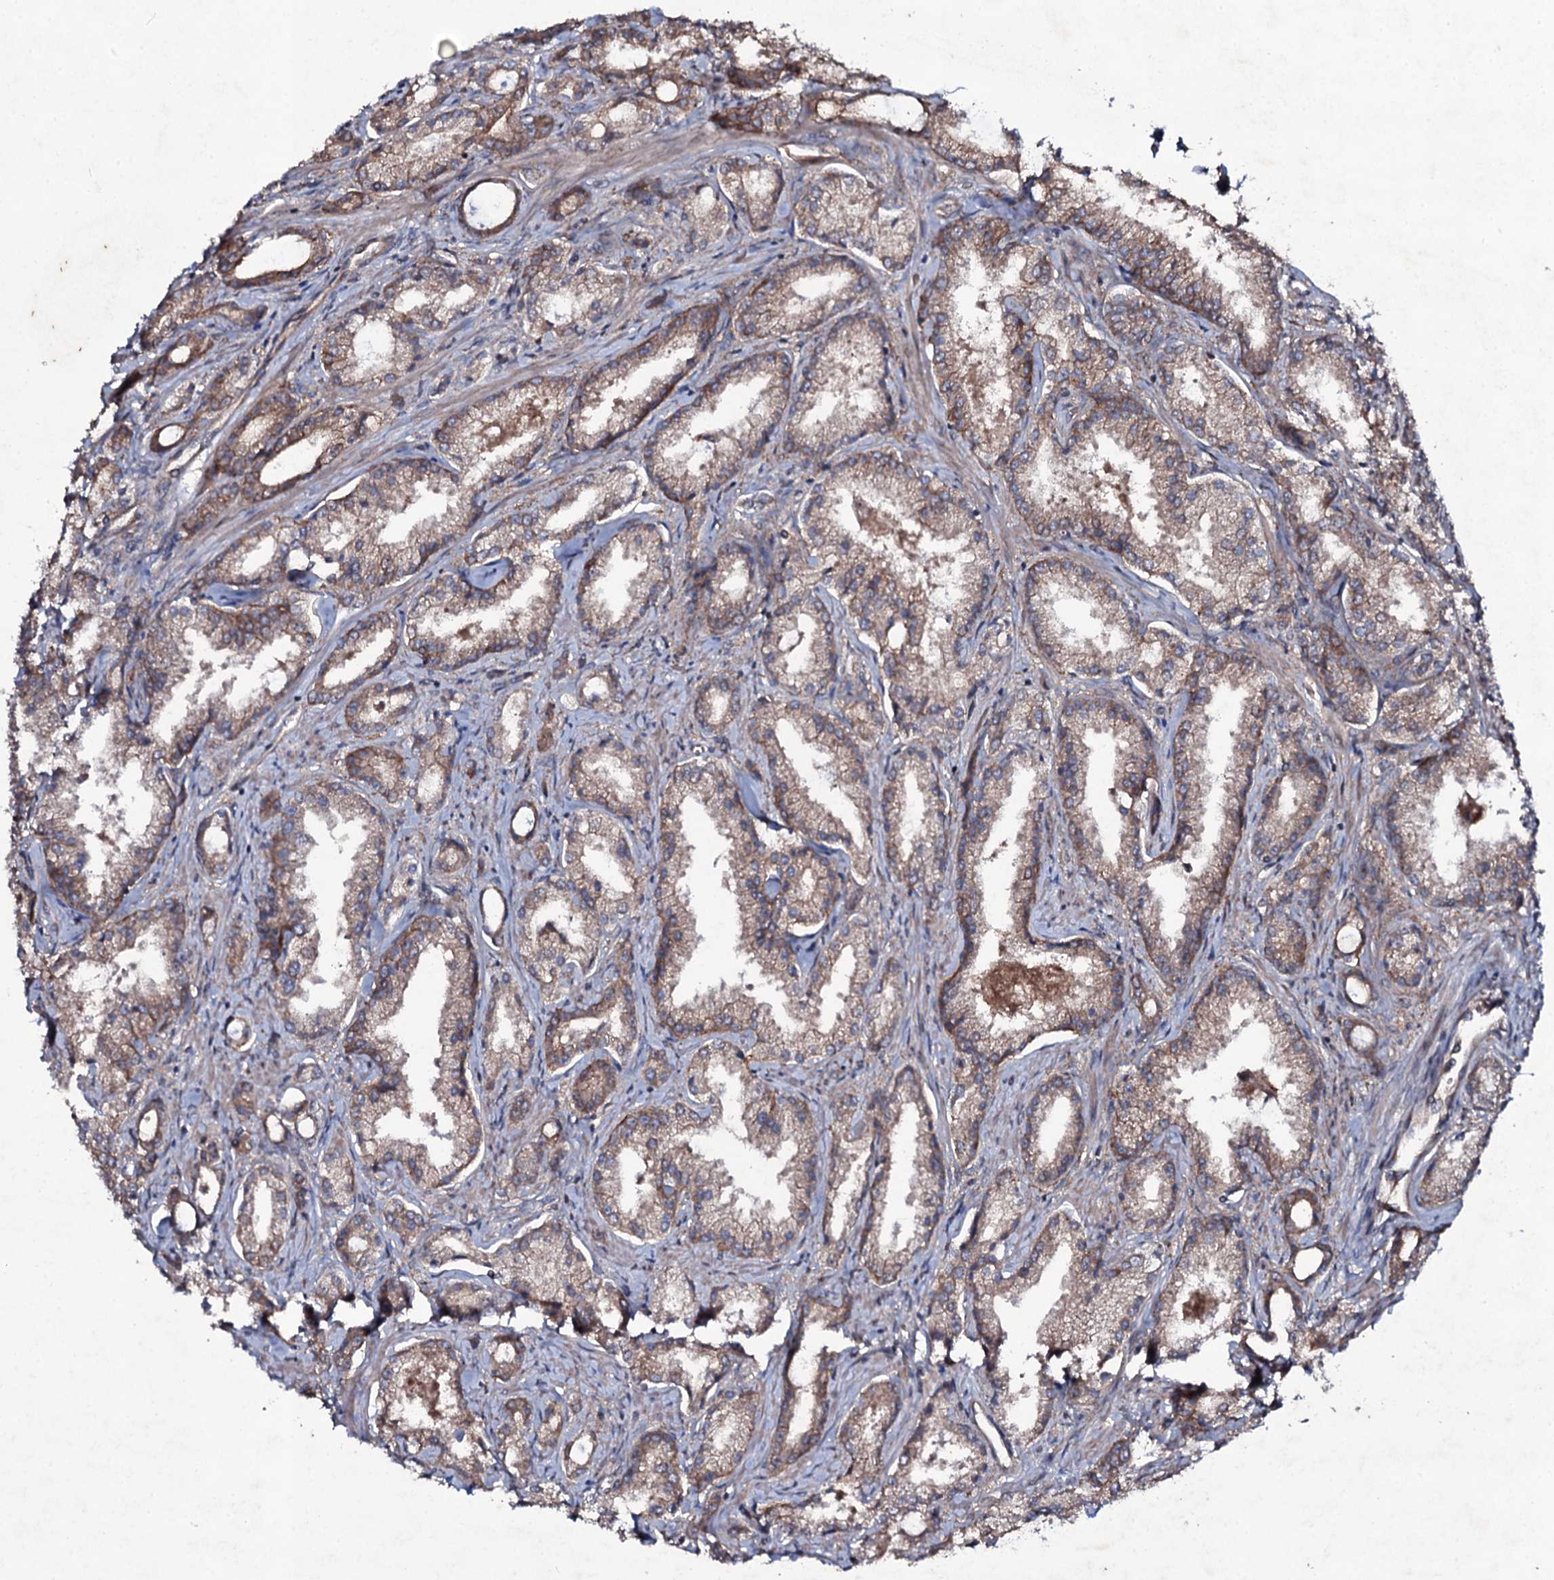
{"staining": {"intensity": "moderate", "quantity": ">75%", "location": "cytoplasmic/membranous"}, "tissue": "prostate cancer", "cell_type": "Tumor cells", "image_type": "cancer", "snomed": [{"axis": "morphology", "description": "Adenocarcinoma, Low grade"}, {"axis": "topography", "description": "Prostate"}], "caption": "Human prostate cancer (adenocarcinoma (low-grade)) stained with a protein marker demonstrates moderate staining in tumor cells.", "gene": "SNAP23", "patient": {"sex": "male", "age": 68}}